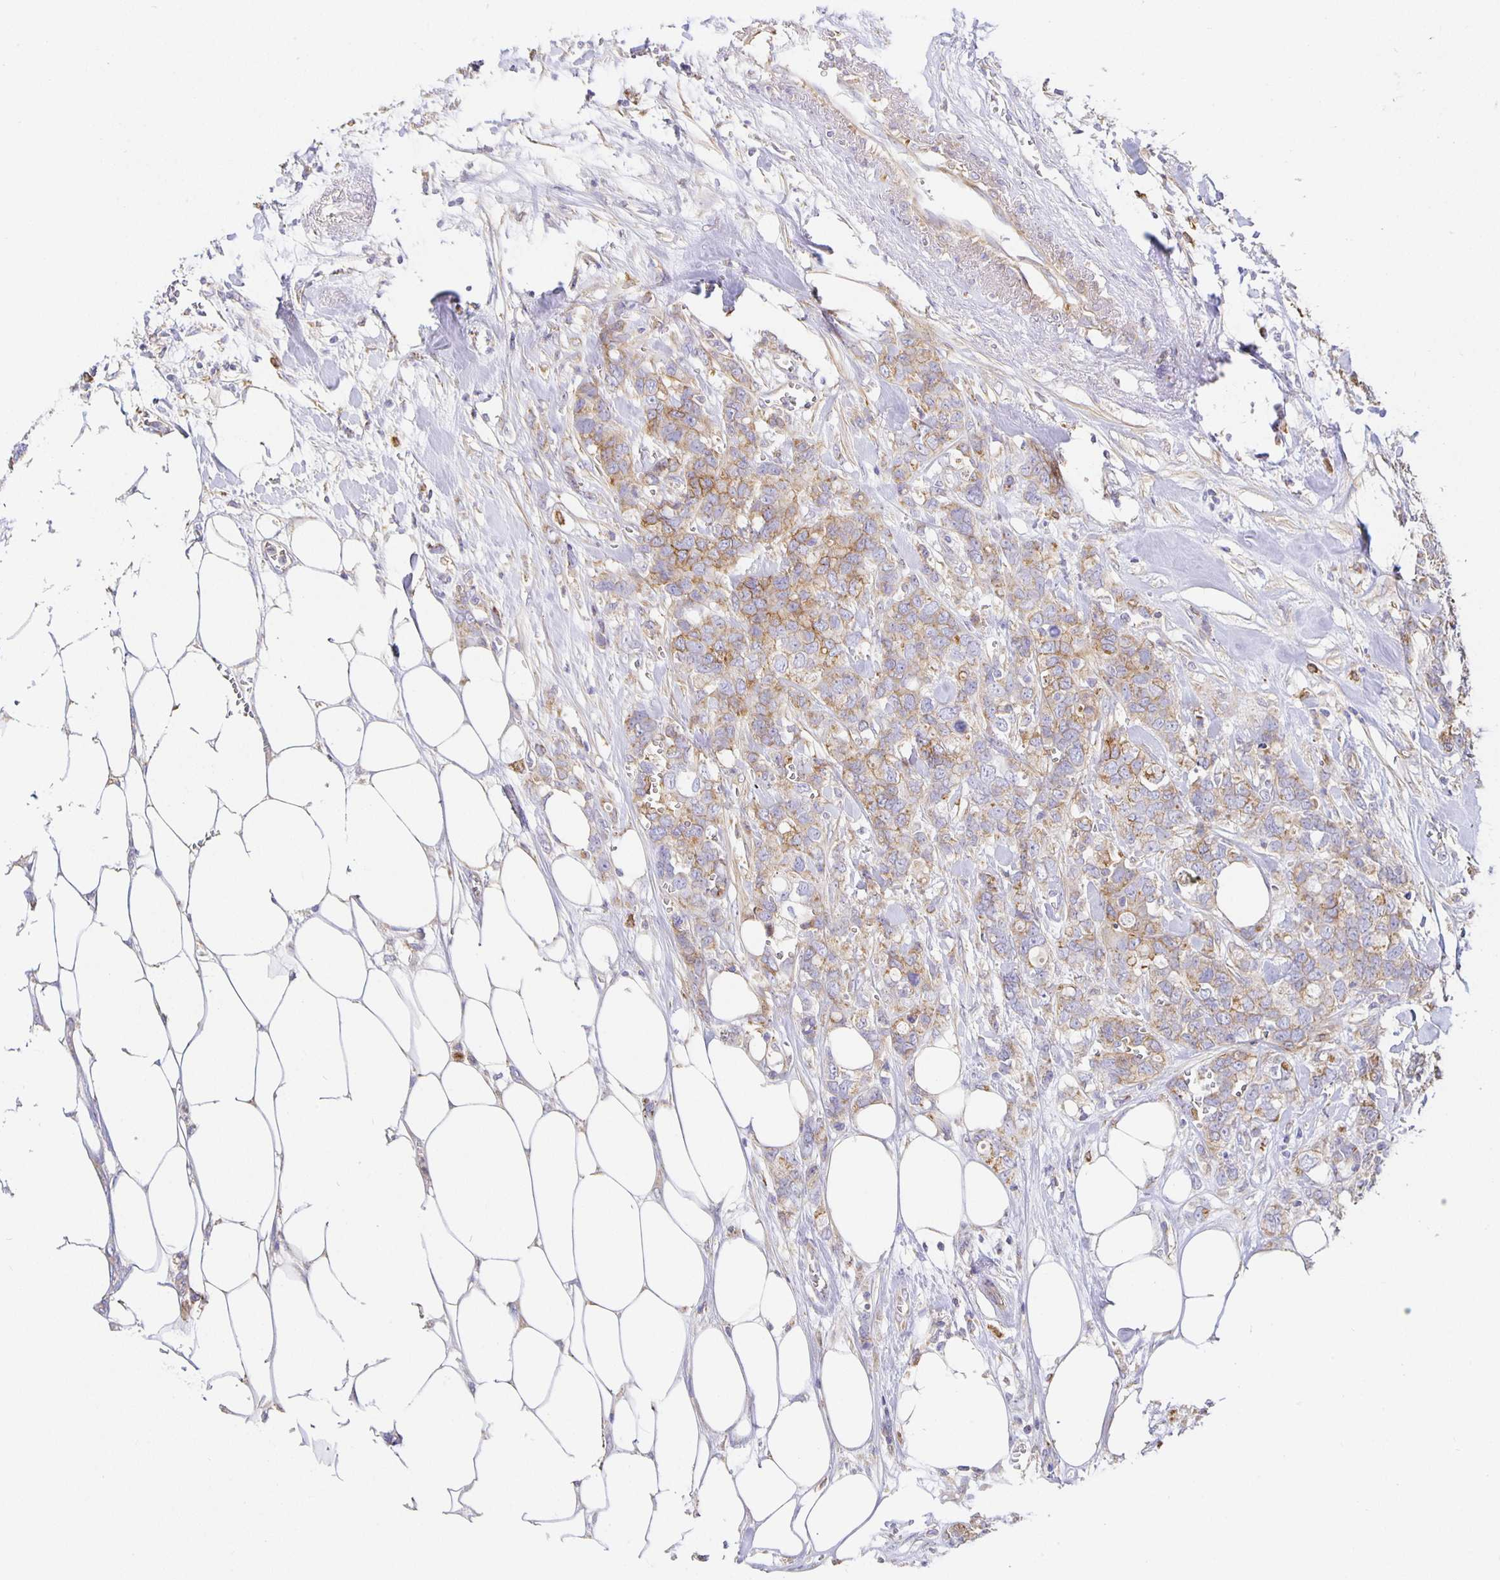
{"staining": {"intensity": "moderate", "quantity": "<25%", "location": "cytoplasmic/membranous"}, "tissue": "breast cancer", "cell_type": "Tumor cells", "image_type": "cancer", "snomed": [{"axis": "morphology", "description": "Lobular carcinoma"}, {"axis": "topography", "description": "Breast"}], "caption": "Breast lobular carcinoma stained with DAB IHC exhibits low levels of moderate cytoplasmic/membranous expression in about <25% of tumor cells.", "gene": "FLRT3", "patient": {"sex": "female", "age": 91}}